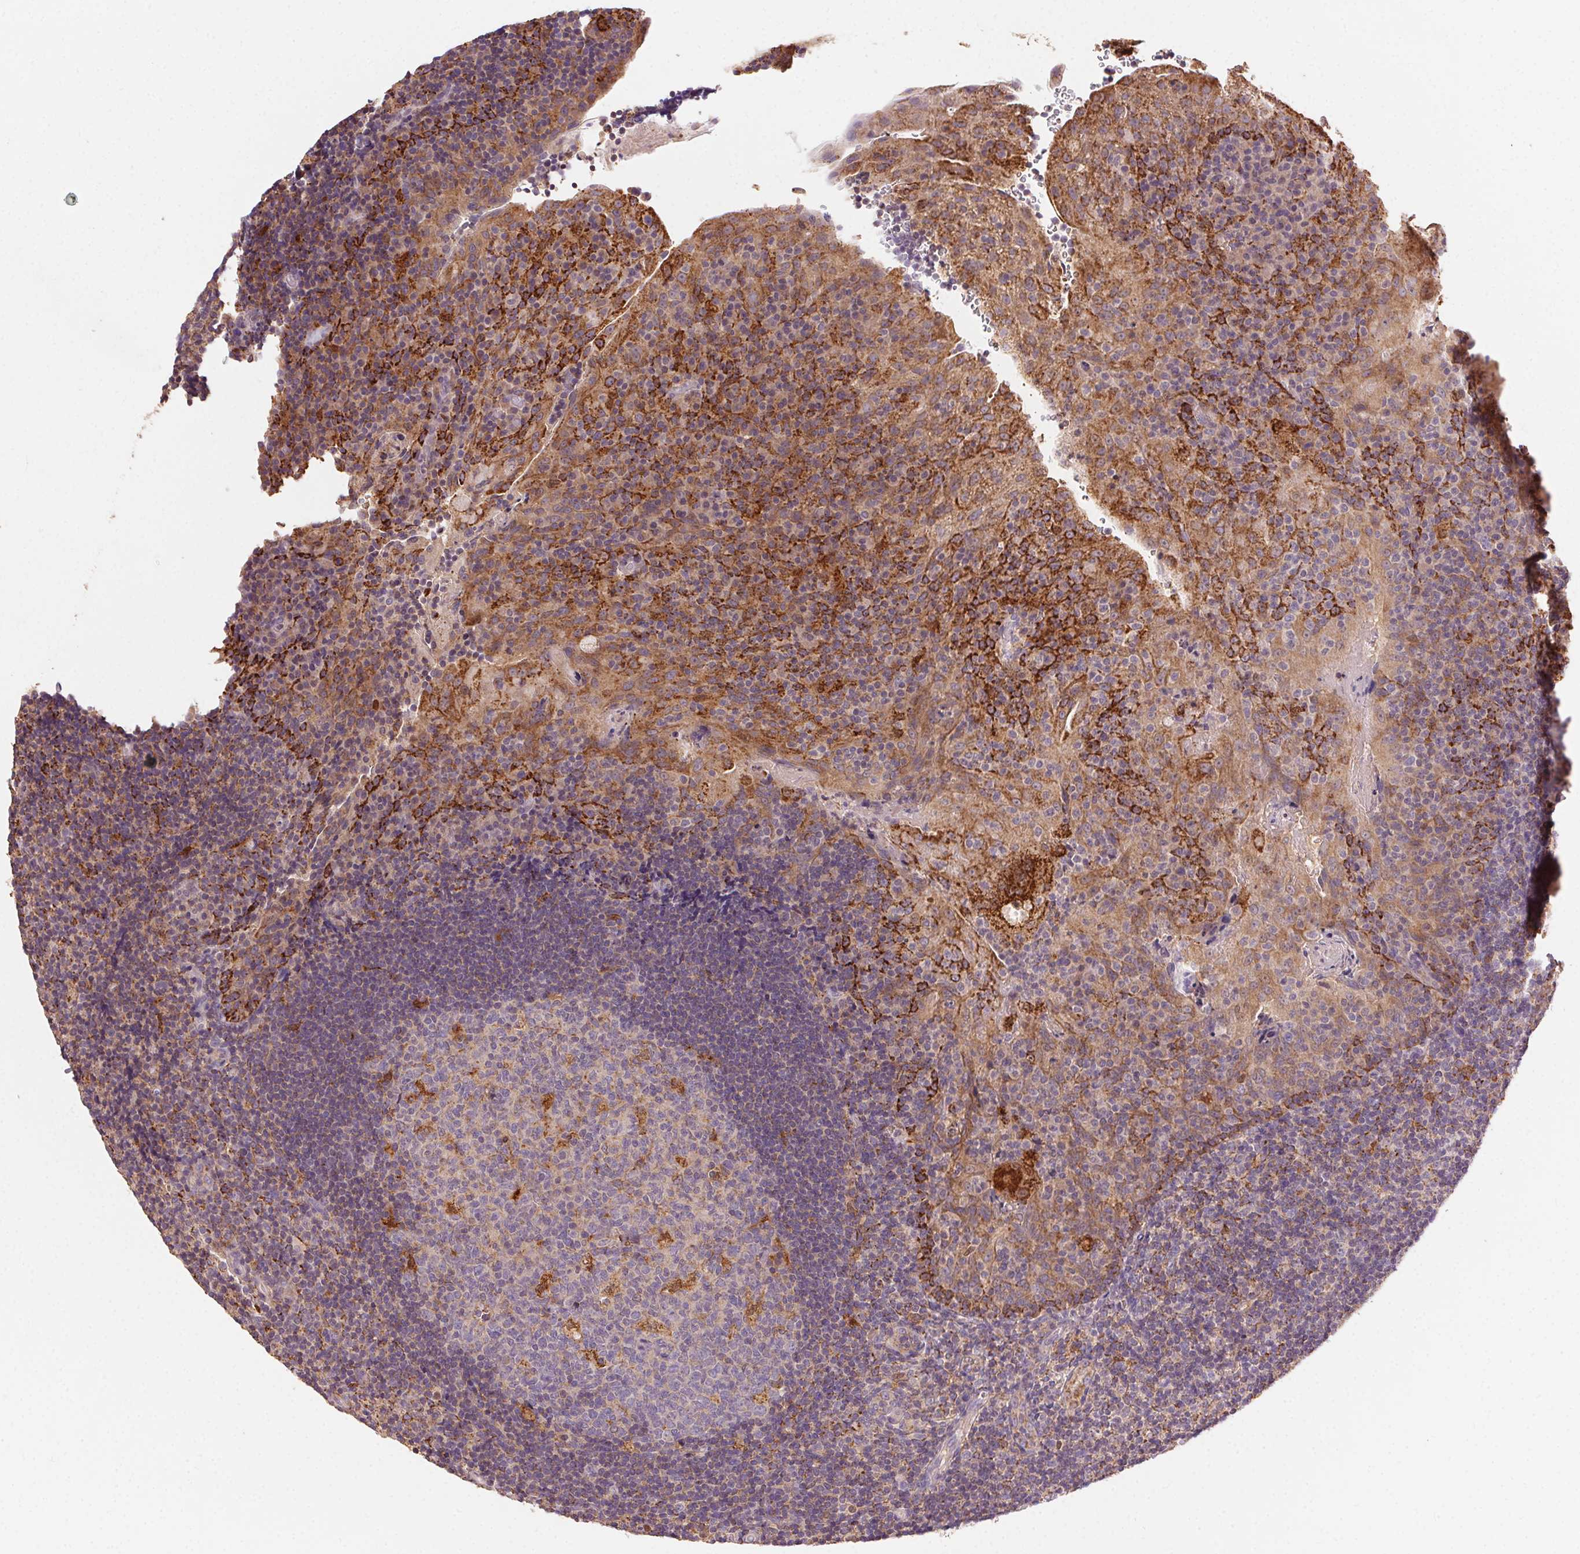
{"staining": {"intensity": "moderate", "quantity": "<25%", "location": "cytoplasmic/membranous"}, "tissue": "tonsil", "cell_type": "Germinal center cells", "image_type": "normal", "snomed": [{"axis": "morphology", "description": "Normal tissue, NOS"}, {"axis": "topography", "description": "Tonsil"}], "caption": "Moderate cytoplasmic/membranous expression is seen in about <25% of germinal center cells in normal tonsil. (DAB (3,3'-diaminobenzidine) = brown stain, brightfield microscopy at high magnification).", "gene": "FNBP1L", "patient": {"sex": "male", "age": 17}}